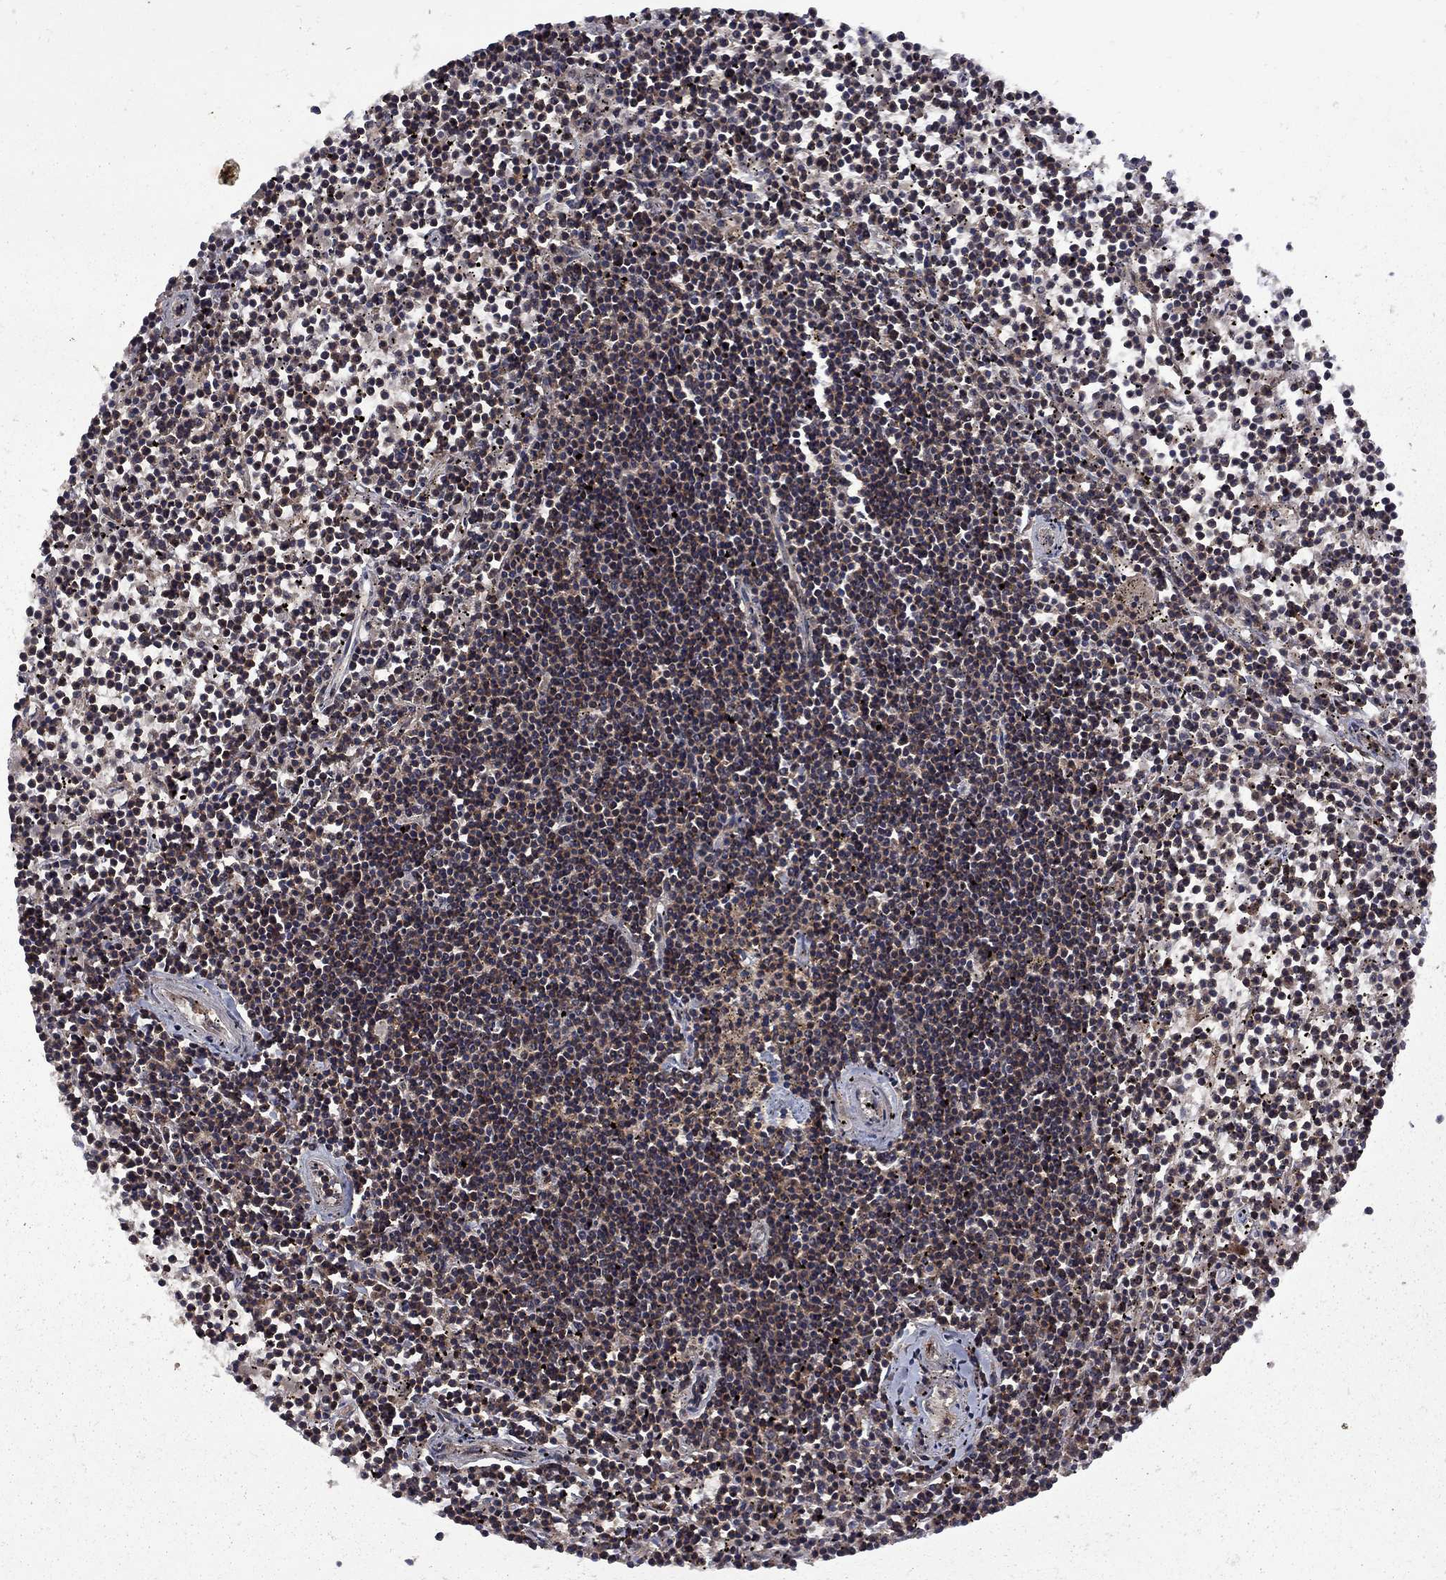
{"staining": {"intensity": "weak", "quantity": "<25%", "location": "cytoplasmic/membranous"}, "tissue": "lymphoma", "cell_type": "Tumor cells", "image_type": "cancer", "snomed": [{"axis": "morphology", "description": "Malignant lymphoma, non-Hodgkin's type, Low grade"}, {"axis": "topography", "description": "Spleen"}], "caption": "Tumor cells are negative for brown protein staining in lymphoma.", "gene": "IPP", "patient": {"sex": "female", "age": 19}}